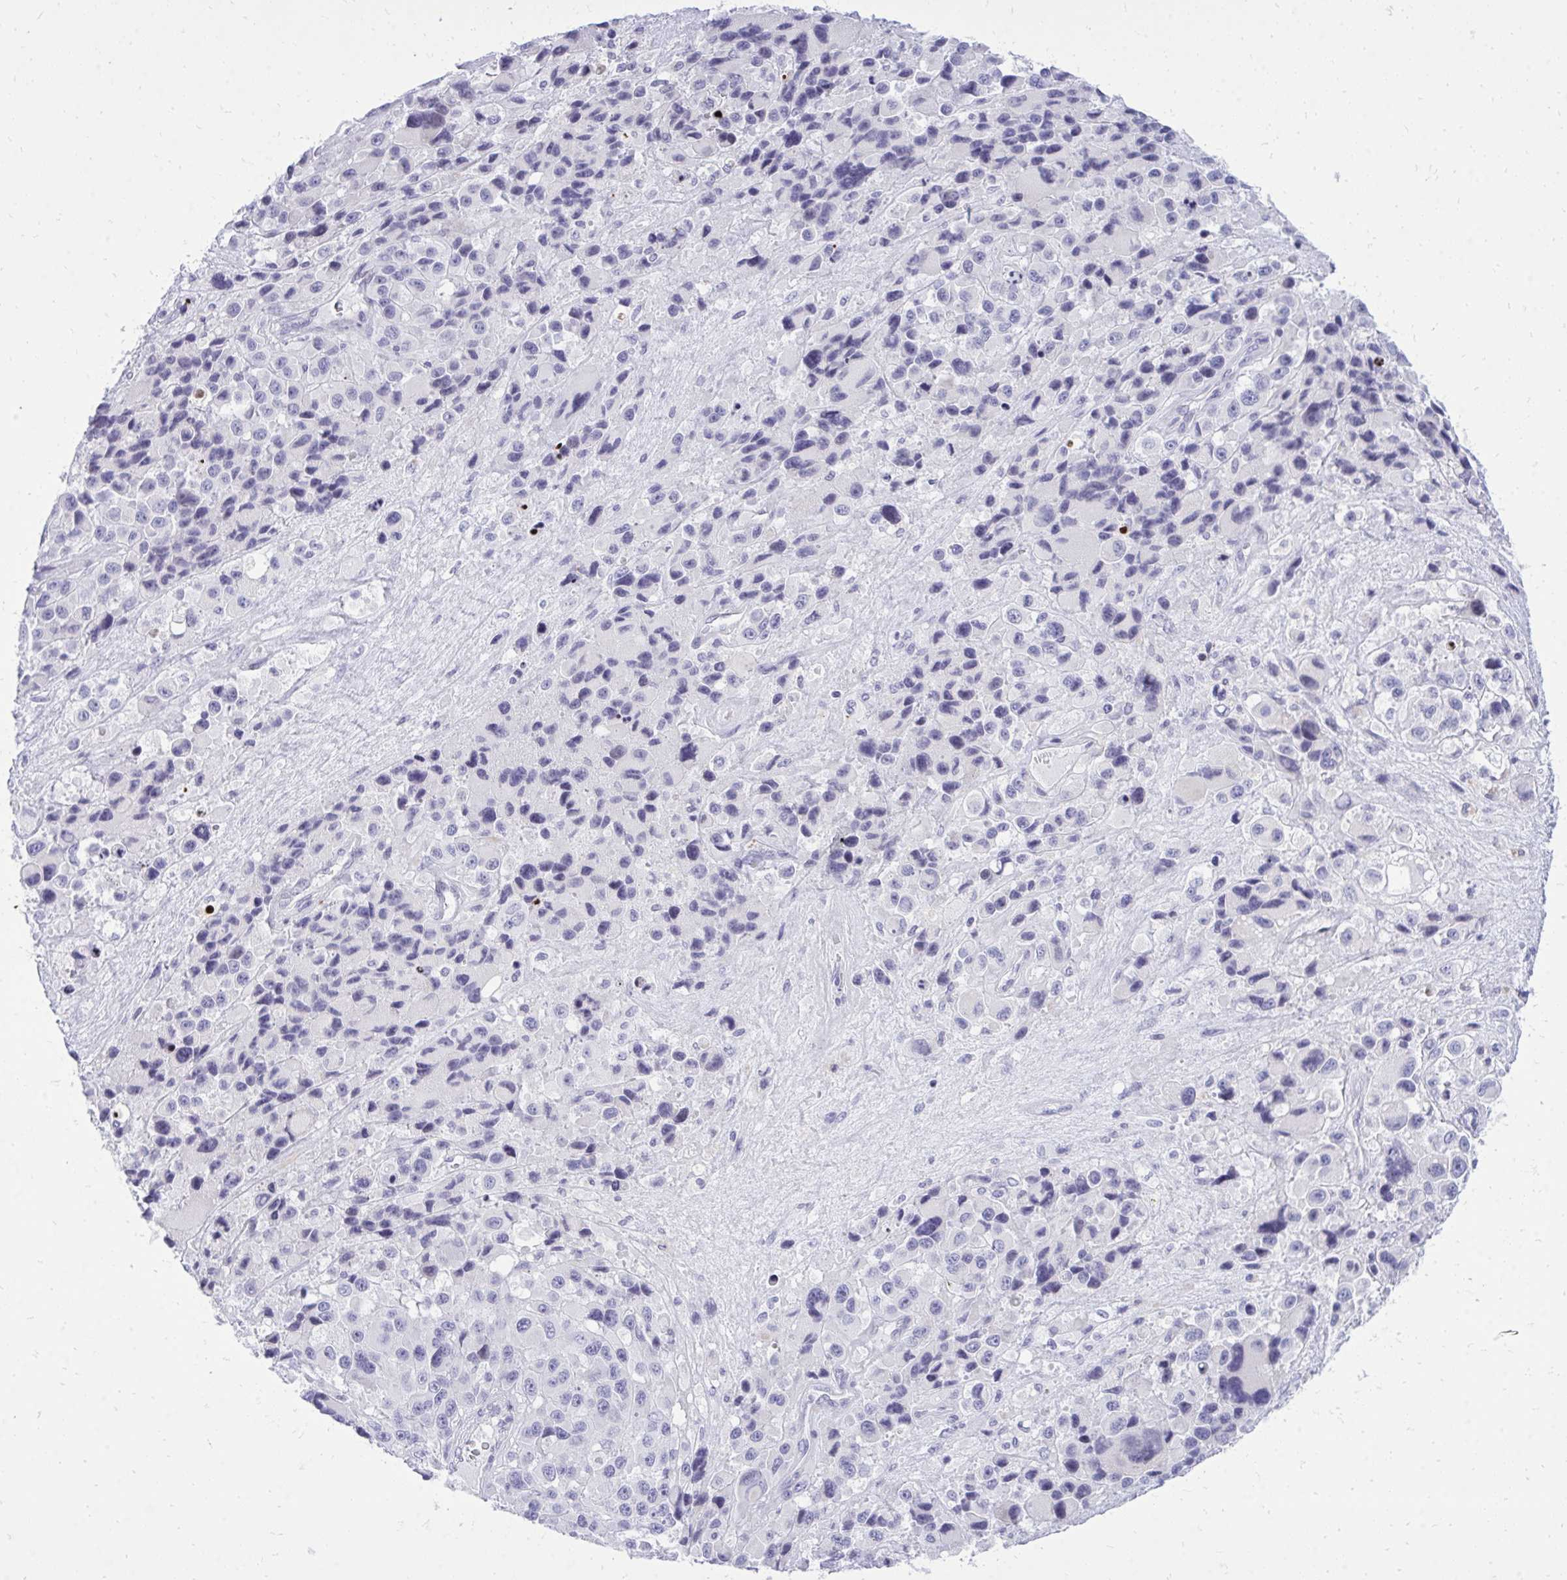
{"staining": {"intensity": "negative", "quantity": "none", "location": "none"}, "tissue": "melanoma", "cell_type": "Tumor cells", "image_type": "cancer", "snomed": [{"axis": "morphology", "description": "Malignant melanoma, Metastatic site"}, {"axis": "topography", "description": "Lymph node"}], "caption": "Protein analysis of melanoma demonstrates no significant positivity in tumor cells. Nuclei are stained in blue.", "gene": "GABRA1", "patient": {"sex": "female", "age": 65}}